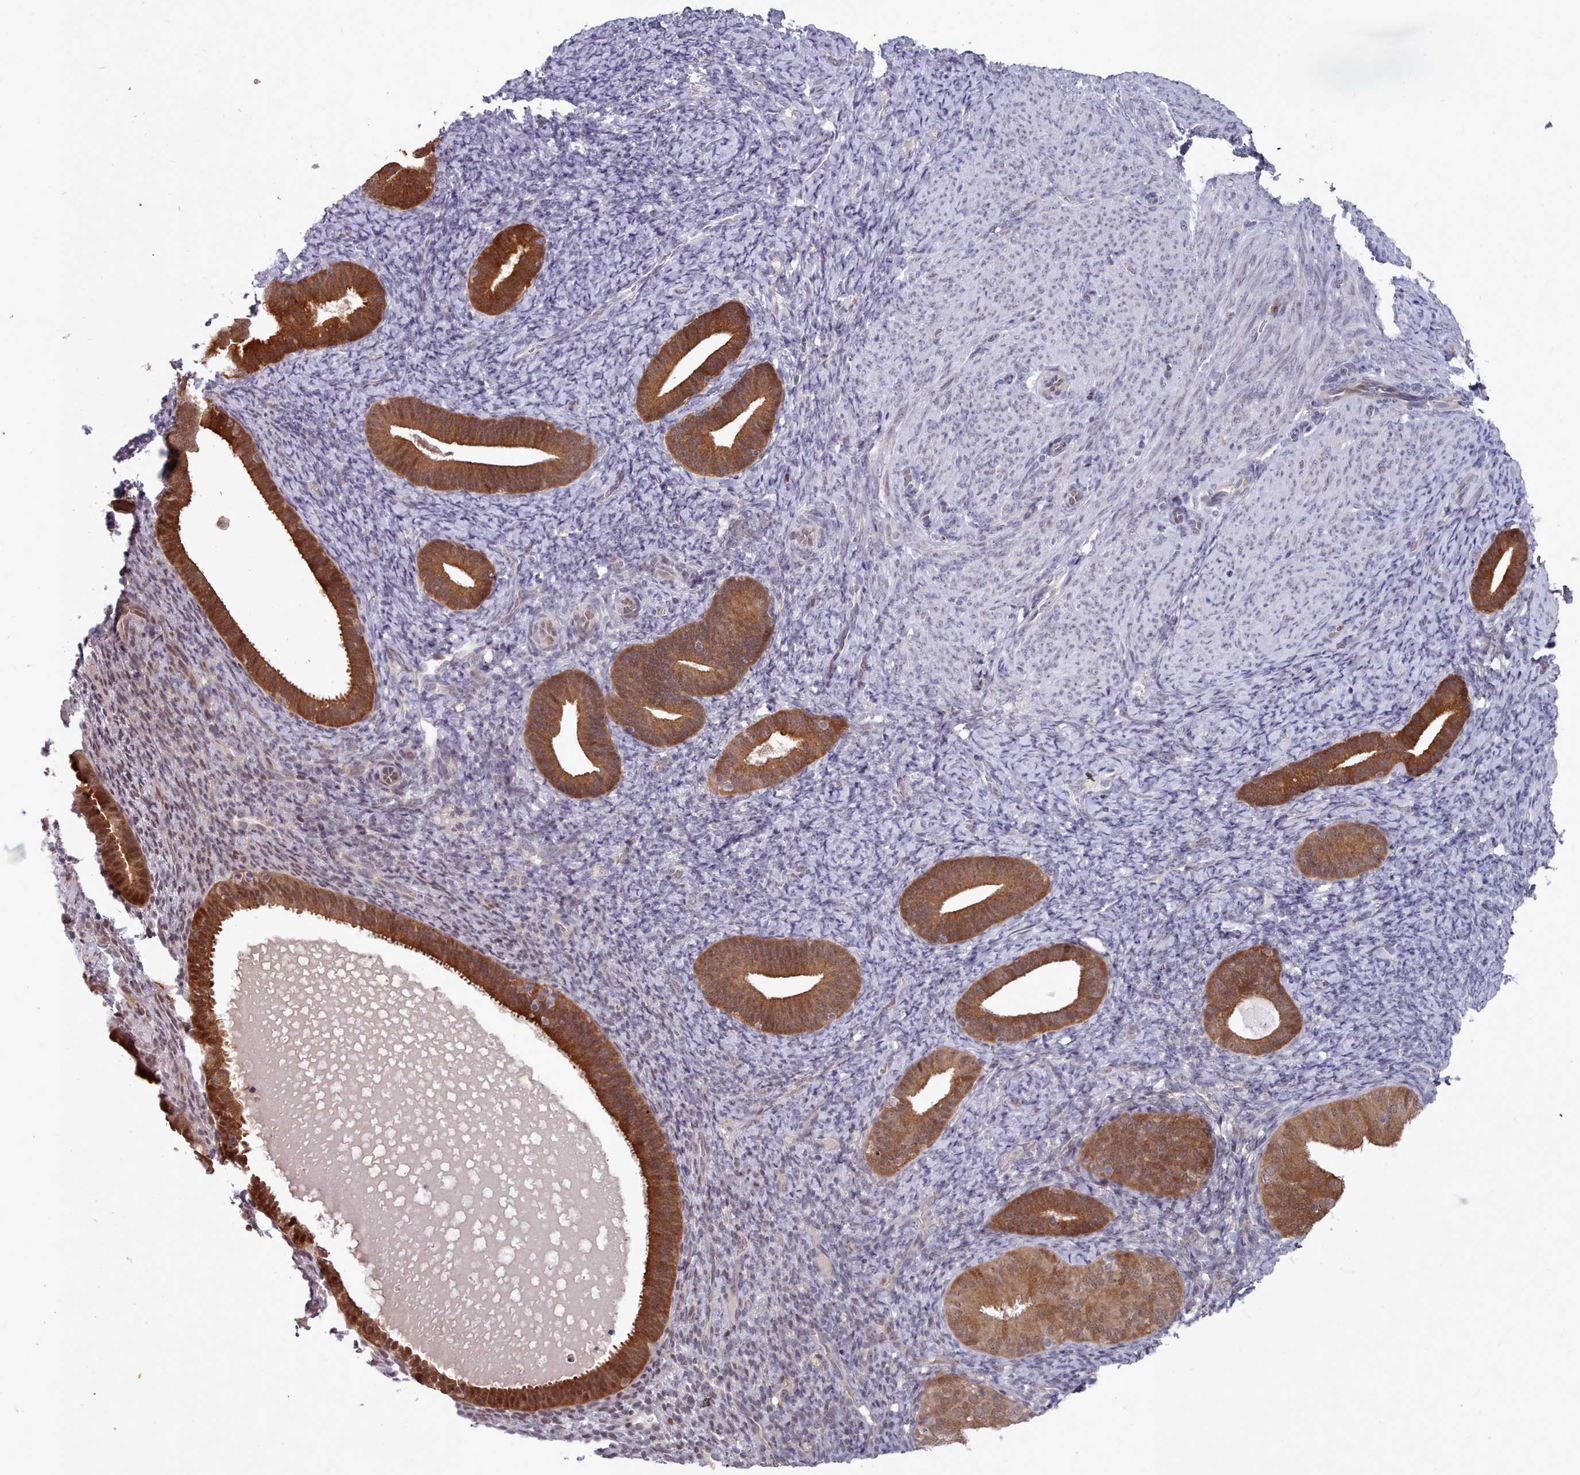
{"staining": {"intensity": "negative", "quantity": "none", "location": "none"}, "tissue": "endometrium", "cell_type": "Cells in endometrial stroma", "image_type": "normal", "snomed": [{"axis": "morphology", "description": "Normal tissue, NOS"}, {"axis": "topography", "description": "Endometrium"}], "caption": "Photomicrograph shows no protein expression in cells in endometrial stroma of normal endometrium.", "gene": "GINS1", "patient": {"sex": "female", "age": 65}}